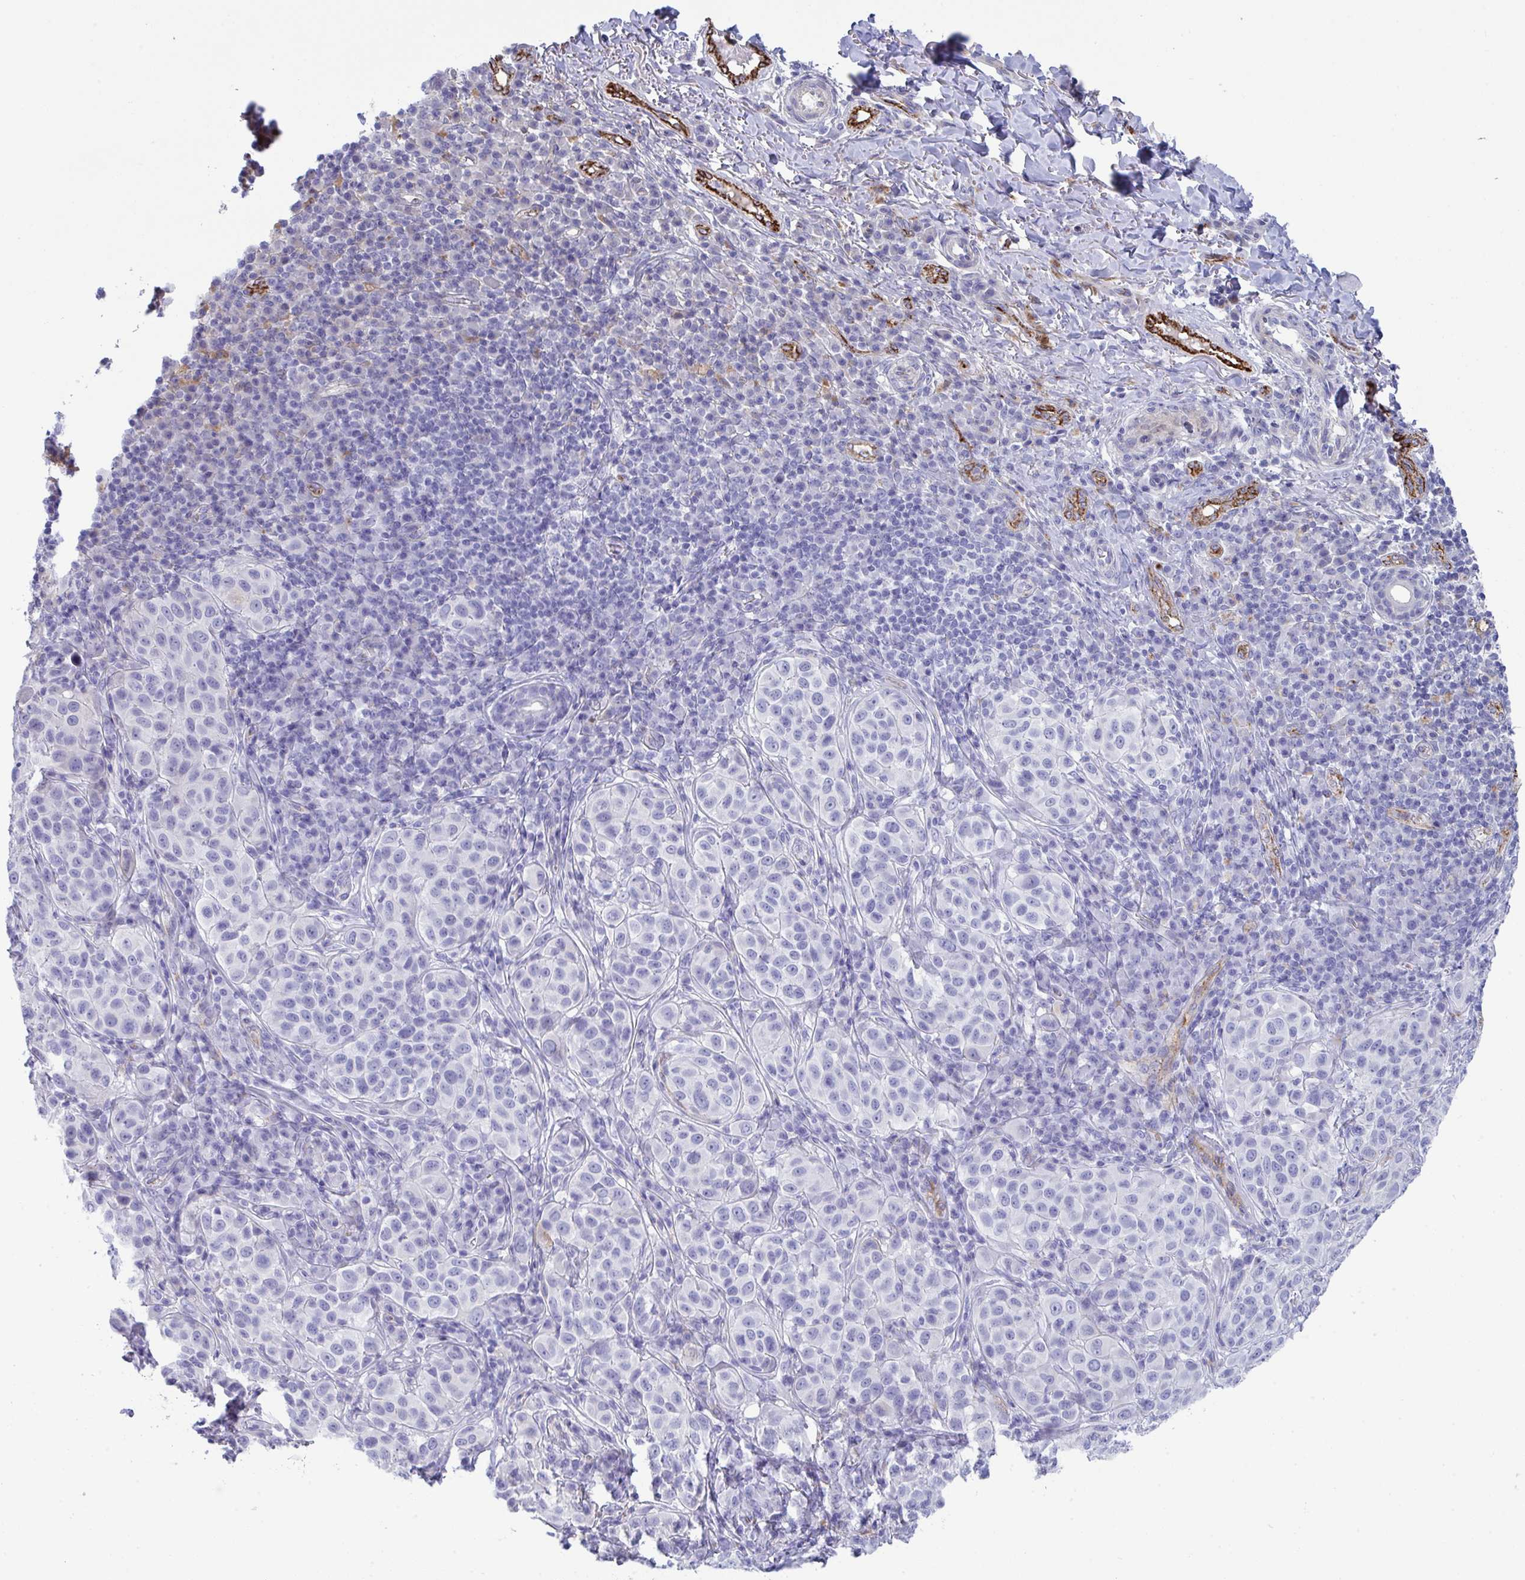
{"staining": {"intensity": "negative", "quantity": "none", "location": "none"}, "tissue": "melanoma", "cell_type": "Tumor cells", "image_type": "cancer", "snomed": [{"axis": "morphology", "description": "Malignant melanoma, NOS"}, {"axis": "topography", "description": "Skin"}], "caption": "High power microscopy photomicrograph of an immunohistochemistry (IHC) image of melanoma, revealing no significant expression in tumor cells.", "gene": "TOR1AIP2", "patient": {"sex": "male", "age": 38}}